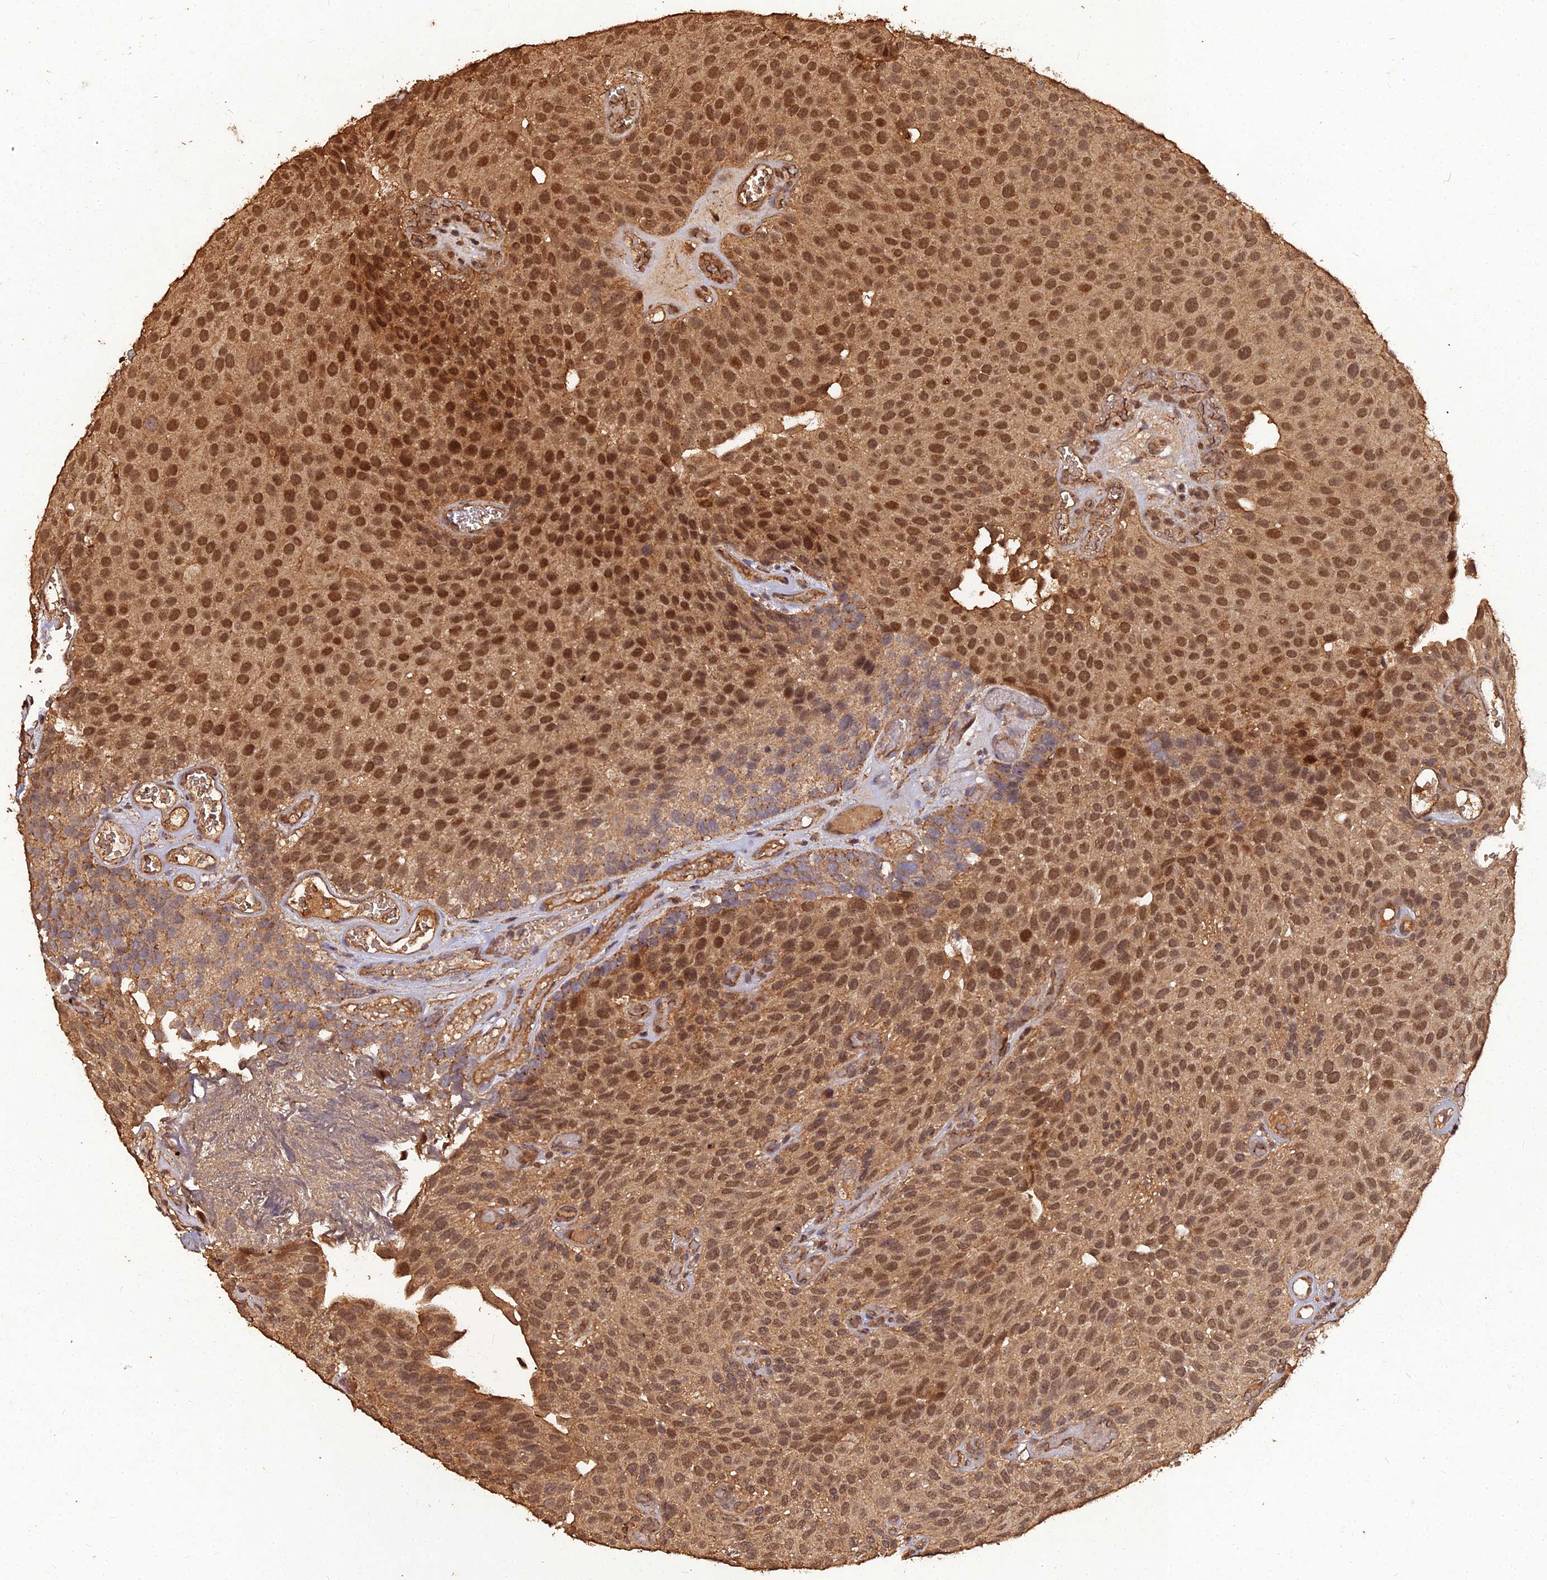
{"staining": {"intensity": "strong", "quantity": ">75%", "location": "cytoplasmic/membranous,nuclear"}, "tissue": "urothelial cancer", "cell_type": "Tumor cells", "image_type": "cancer", "snomed": [{"axis": "morphology", "description": "Urothelial carcinoma, Low grade"}, {"axis": "topography", "description": "Urinary bladder"}], "caption": "This histopathology image displays immunohistochemistry staining of low-grade urothelial carcinoma, with high strong cytoplasmic/membranous and nuclear expression in approximately >75% of tumor cells.", "gene": "SYMPK", "patient": {"sex": "male", "age": 89}}